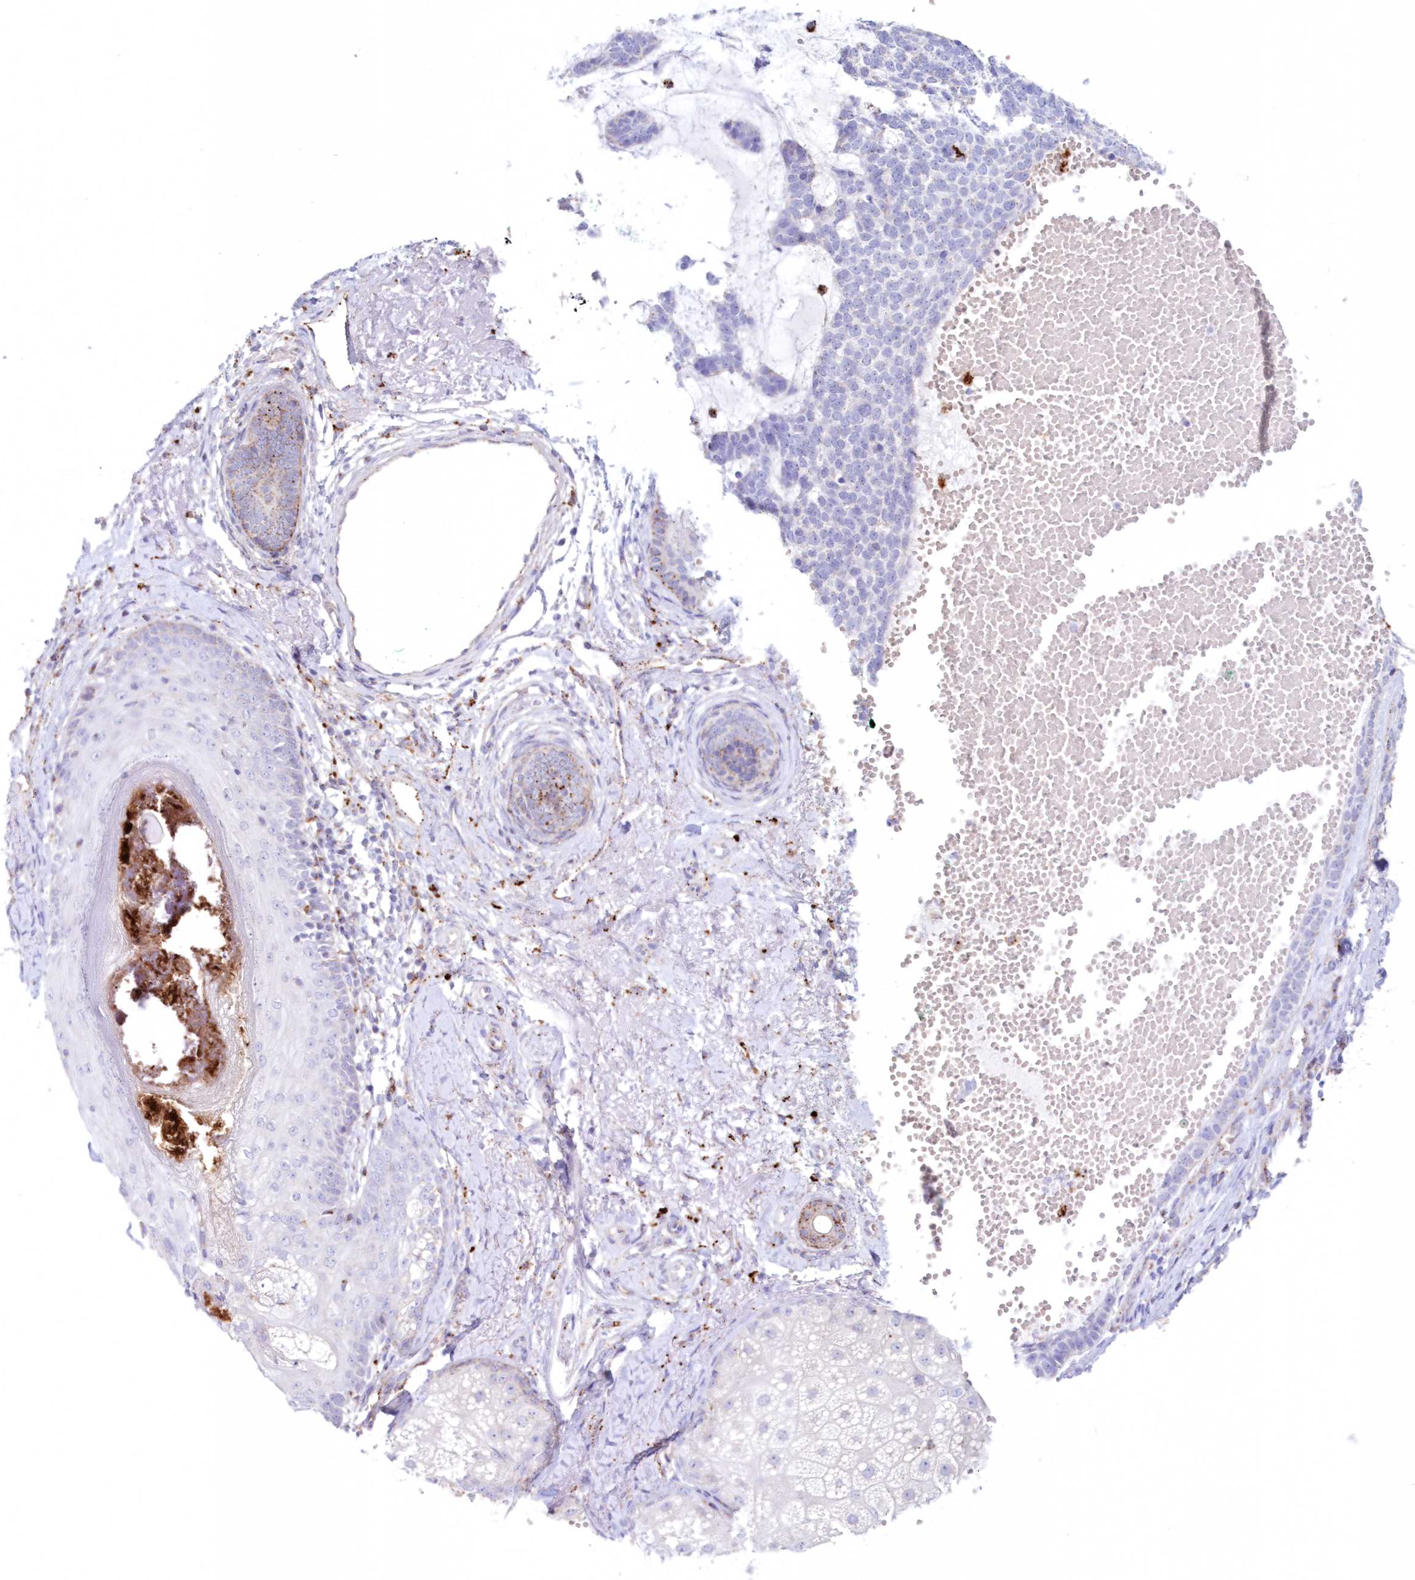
{"staining": {"intensity": "negative", "quantity": "none", "location": "none"}, "tissue": "skin cancer", "cell_type": "Tumor cells", "image_type": "cancer", "snomed": [{"axis": "morphology", "description": "Basal cell carcinoma"}, {"axis": "topography", "description": "Skin"}], "caption": "Tumor cells show no significant positivity in skin basal cell carcinoma. The staining is performed using DAB brown chromogen with nuclei counter-stained in using hematoxylin.", "gene": "TPP1", "patient": {"sex": "female", "age": 81}}